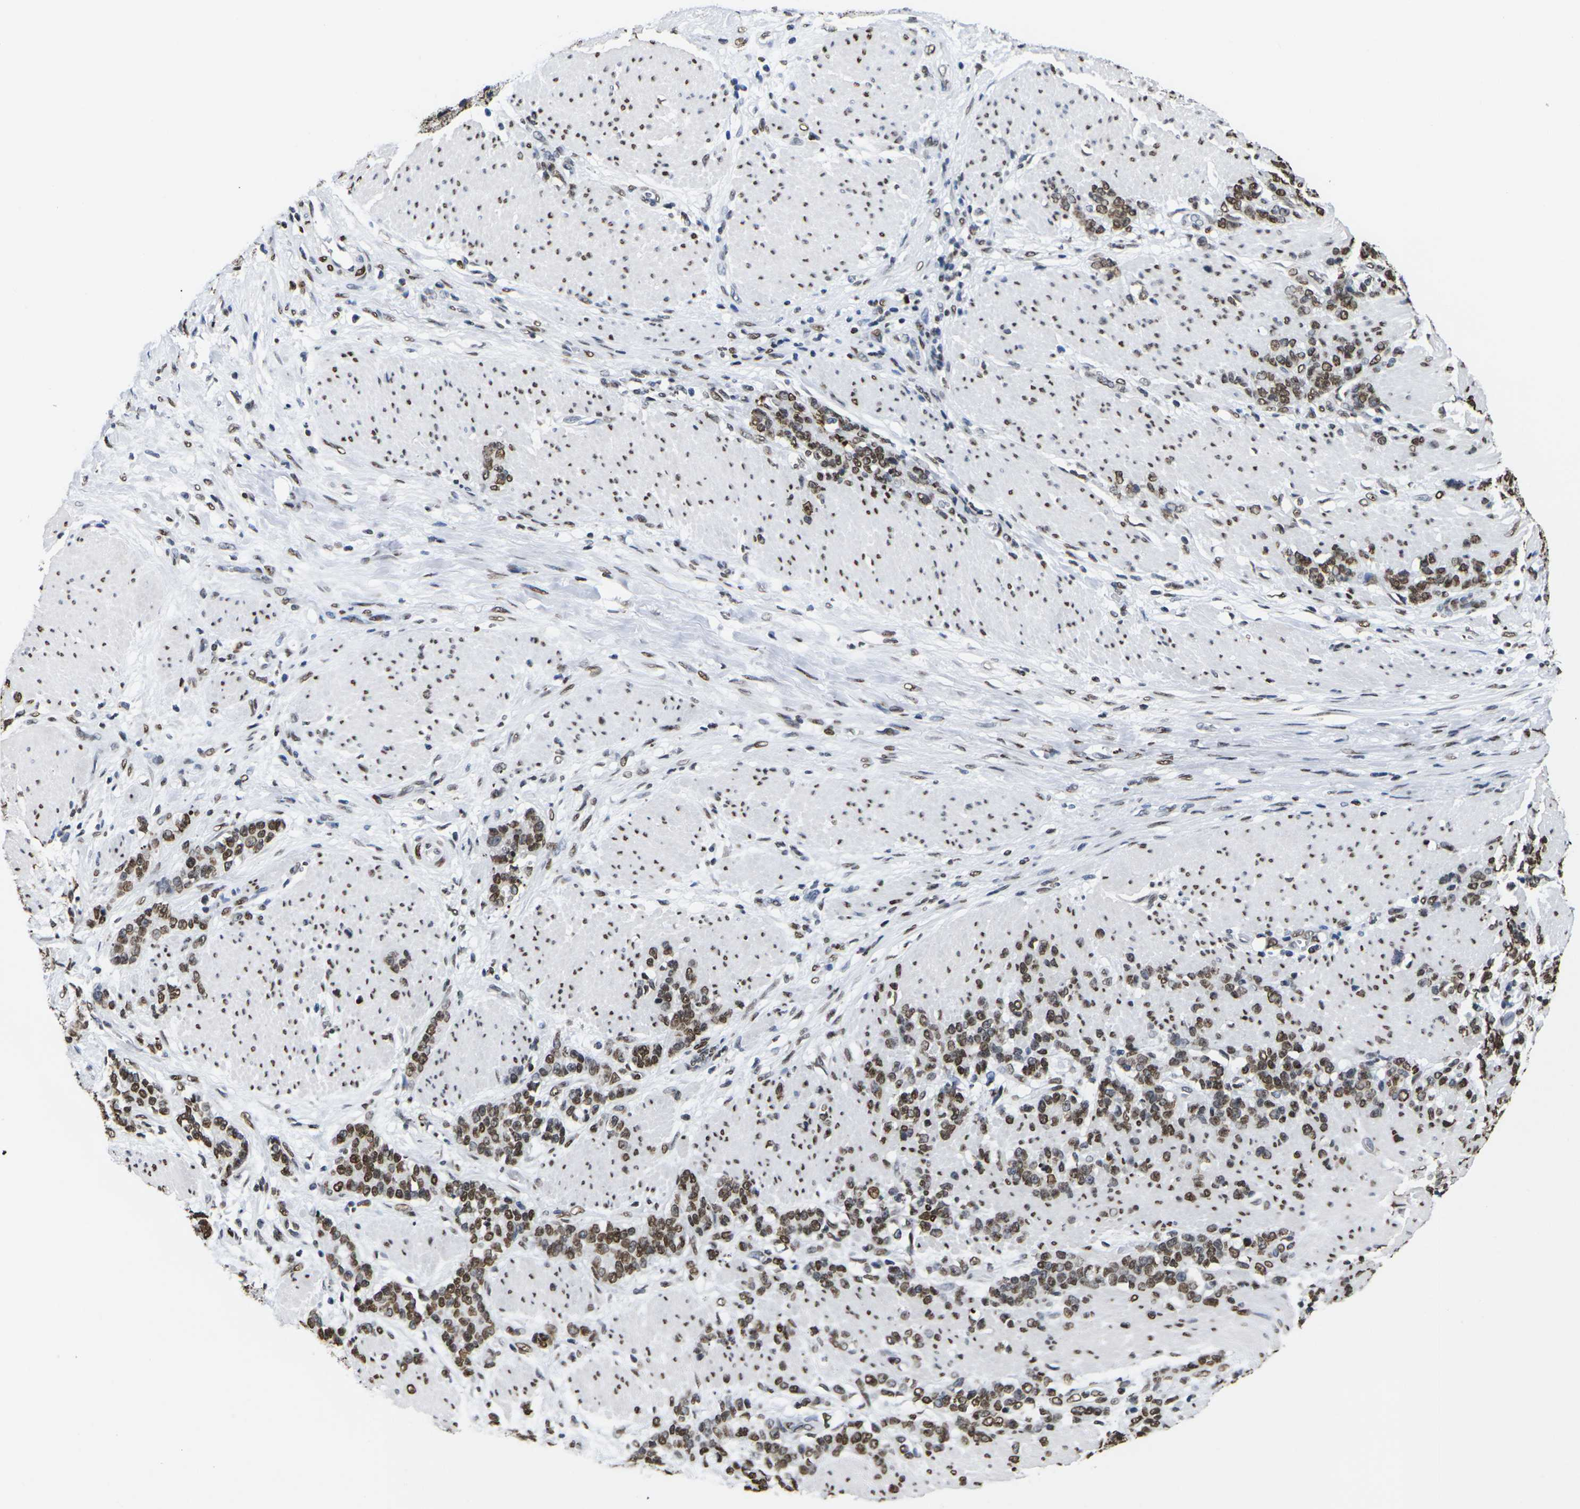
{"staining": {"intensity": "strong", "quantity": ">75%", "location": "cytoplasmic/membranous,nuclear"}, "tissue": "stomach cancer", "cell_type": "Tumor cells", "image_type": "cancer", "snomed": [{"axis": "morphology", "description": "Adenocarcinoma, NOS"}, {"axis": "topography", "description": "Stomach, lower"}], "caption": "About >75% of tumor cells in stomach cancer show strong cytoplasmic/membranous and nuclear protein staining as visualized by brown immunohistochemical staining.", "gene": "H2AC21", "patient": {"sex": "male", "age": 88}}